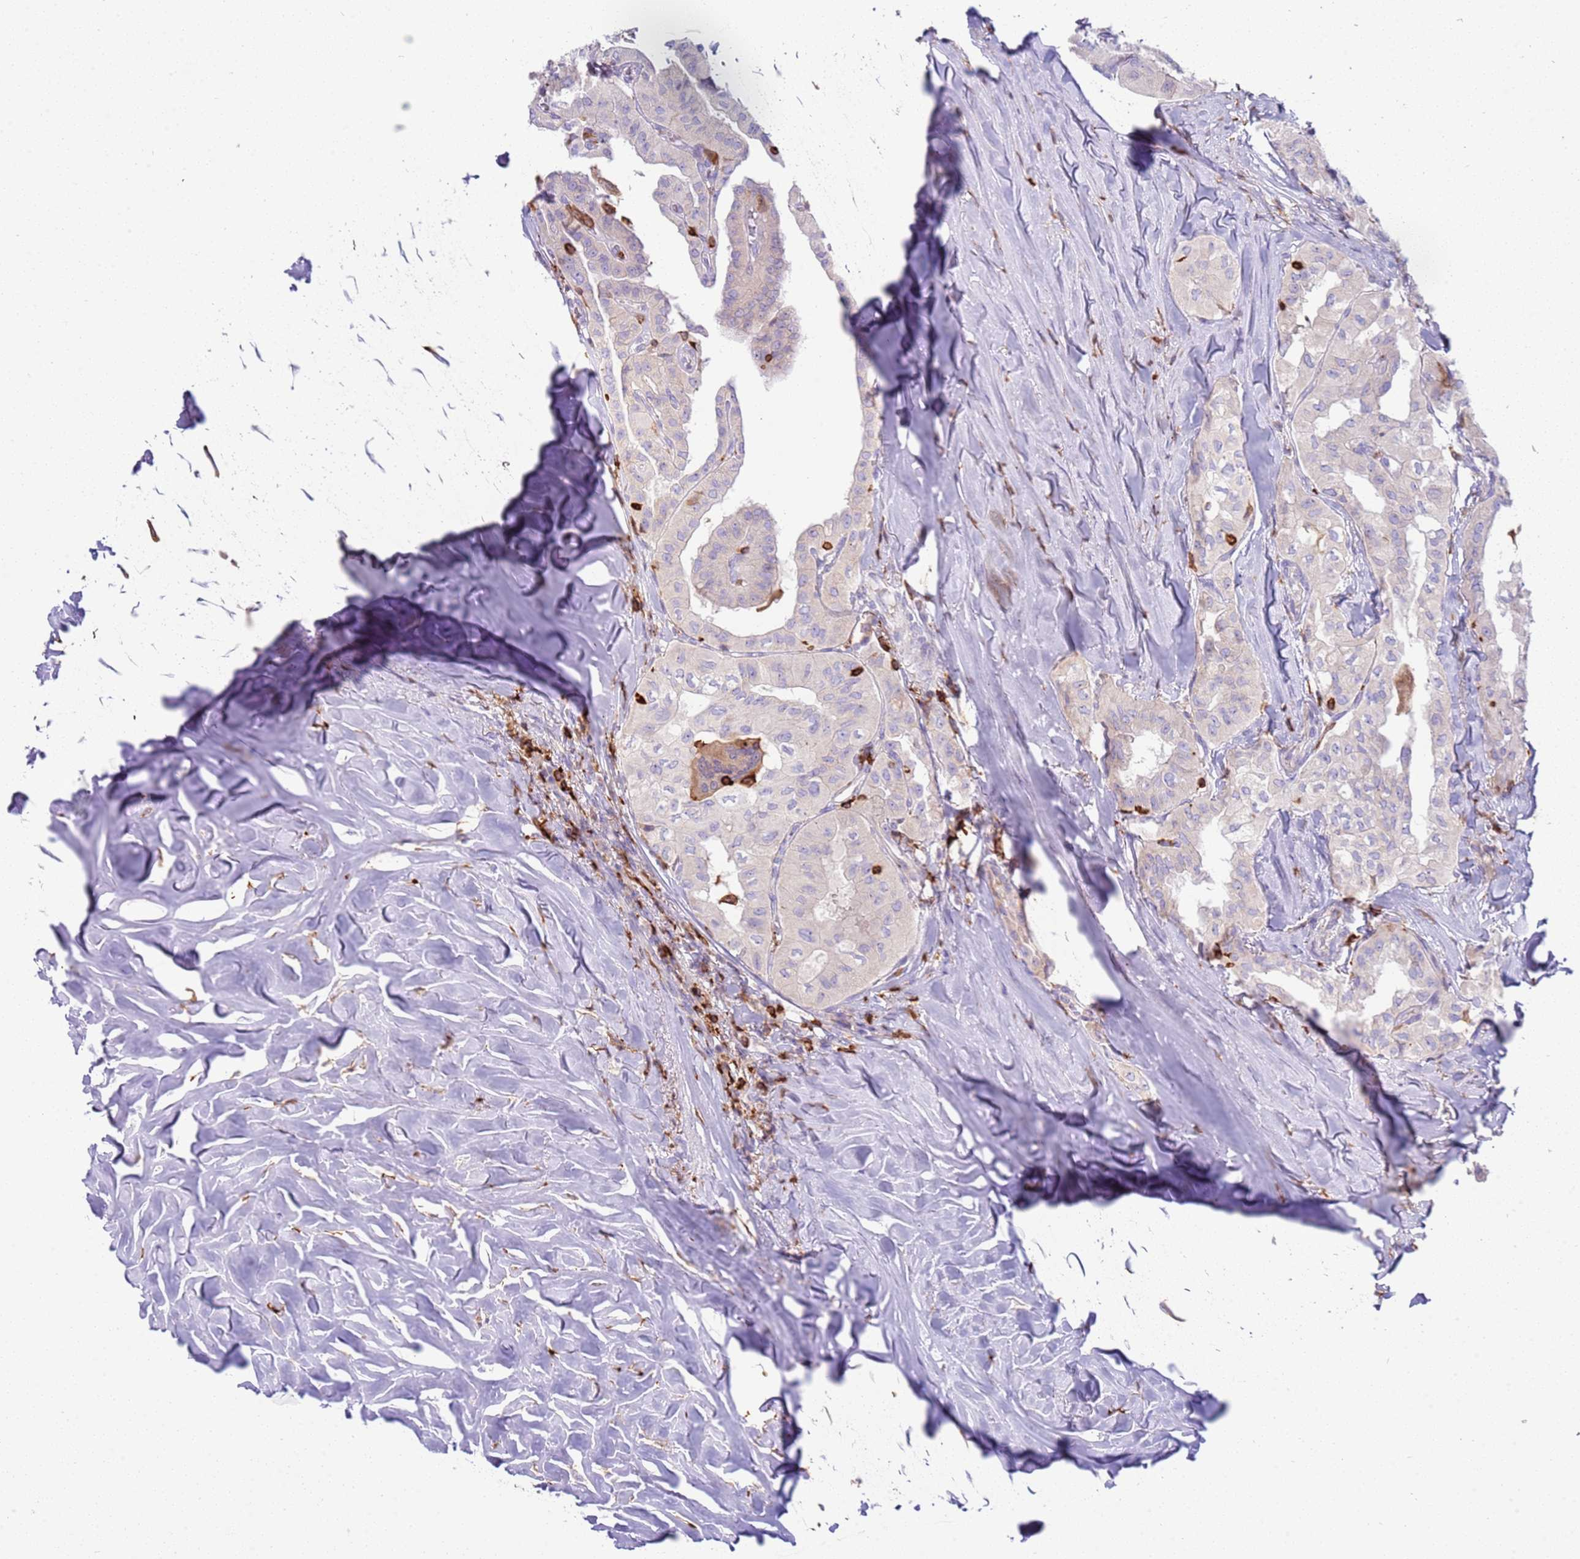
{"staining": {"intensity": "negative", "quantity": "none", "location": "none"}, "tissue": "thyroid cancer", "cell_type": "Tumor cells", "image_type": "cancer", "snomed": [{"axis": "morphology", "description": "Papillary adenocarcinoma, NOS"}, {"axis": "topography", "description": "Thyroid gland"}], "caption": "The histopathology image shows no significant expression in tumor cells of thyroid cancer (papillary adenocarcinoma).", "gene": "TTPAL", "patient": {"sex": "female", "age": 59}}